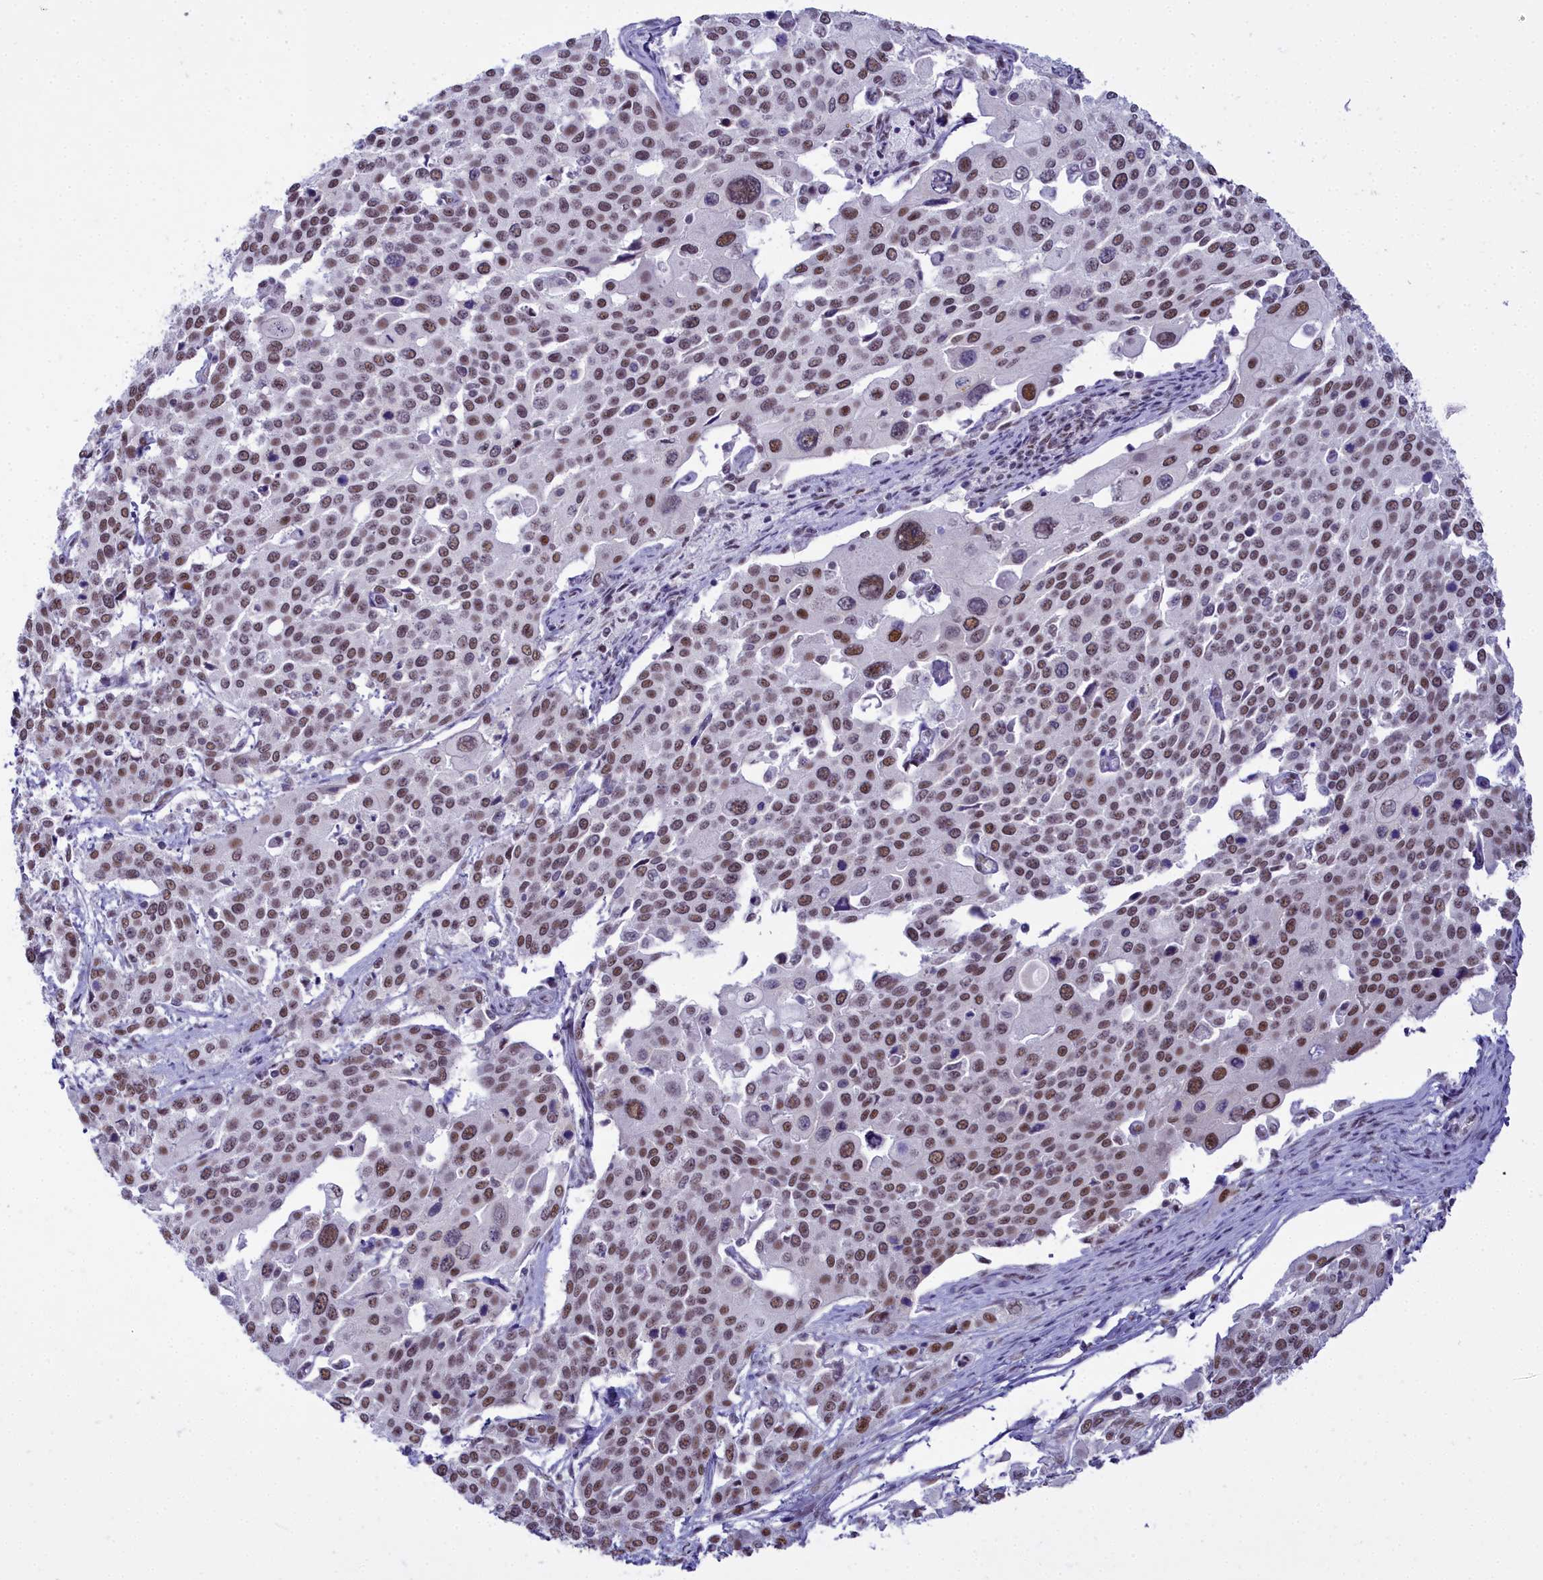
{"staining": {"intensity": "moderate", "quantity": ">75%", "location": "nuclear"}, "tissue": "cervical cancer", "cell_type": "Tumor cells", "image_type": "cancer", "snomed": [{"axis": "morphology", "description": "Squamous cell carcinoma, NOS"}, {"axis": "topography", "description": "Cervix"}], "caption": "Cervical cancer (squamous cell carcinoma) was stained to show a protein in brown. There is medium levels of moderate nuclear expression in about >75% of tumor cells.", "gene": "RBM12", "patient": {"sex": "female", "age": 44}}